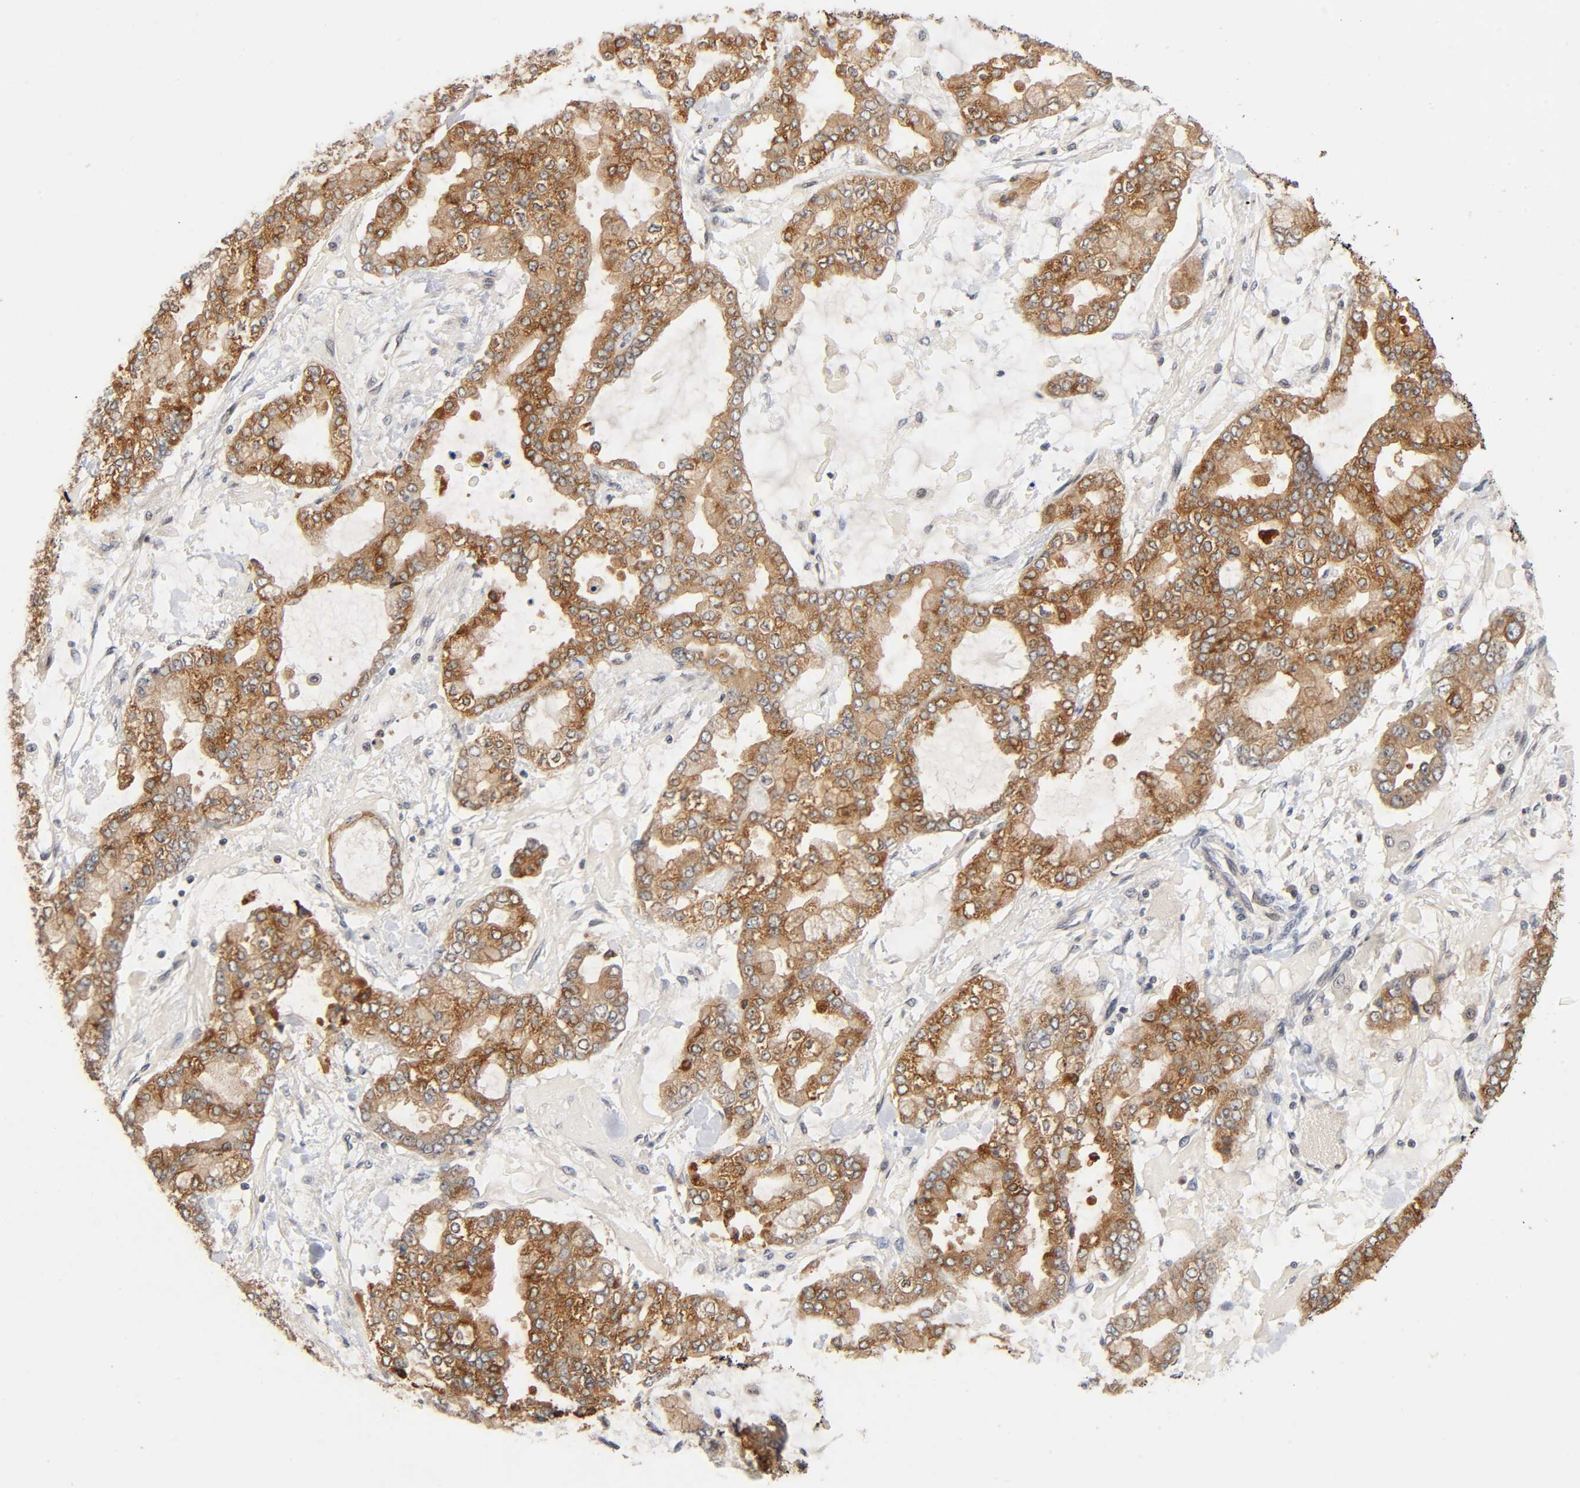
{"staining": {"intensity": "moderate", "quantity": ">75%", "location": "cytoplasmic/membranous"}, "tissue": "stomach cancer", "cell_type": "Tumor cells", "image_type": "cancer", "snomed": [{"axis": "morphology", "description": "Normal tissue, NOS"}, {"axis": "morphology", "description": "Adenocarcinoma, NOS"}, {"axis": "topography", "description": "Stomach, upper"}, {"axis": "topography", "description": "Stomach"}], "caption": "Immunohistochemical staining of human adenocarcinoma (stomach) demonstrates moderate cytoplasmic/membranous protein expression in approximately >75% of tumor cells.", "gene": "PRKAB1", "patient": {"sex": "male", "age": 76}}